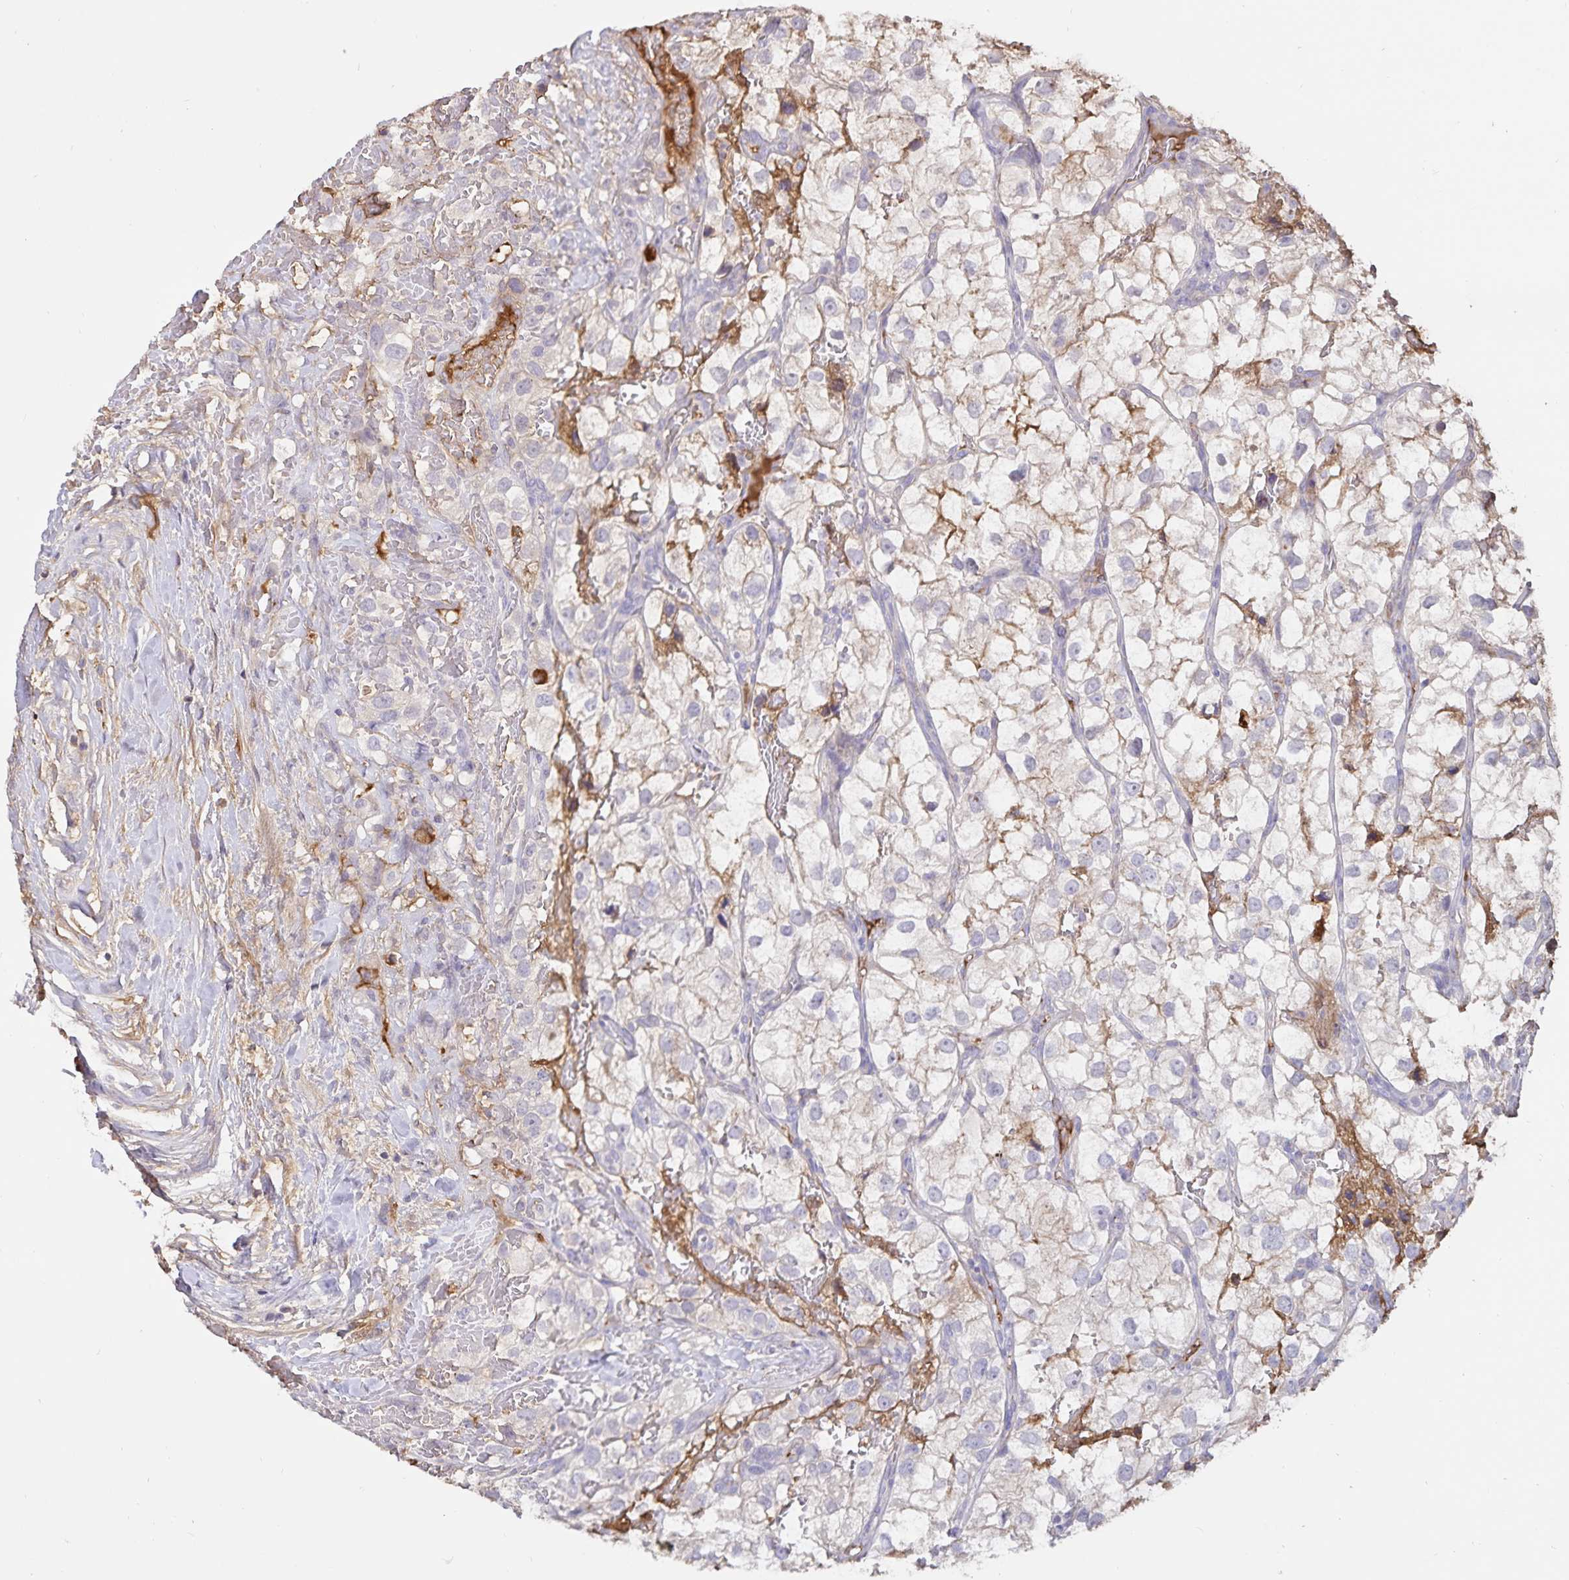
{"staining": {"intensity": "moderate", "quantity": "<25%", "location": "cytoplasmic/membranous"}, "tissue": "renal cancer", "cell_type": "Tumor cells", "image_type": "cancer", "snomed": [{"axis": "morphology", "description": "Adenocarcinoma, NOS"}, {"axis": "topography", "description": "Kidney"}], "caption": "Immunohistochemistry staining of renal adenocarcinoma, which demonstrates low levels of moderate cytoplasmic/membranous positivity in approximately <25% of tumor cells indicating moderate cytoplasmic/membranous protein staining. The staining was performed using DAB (3,3'-diaminobenzidine) (brown) for protein detection and nuclei were counterstained in hematoxylin (blue).", "gene": "FGG", "patient": {"sex": "male", "age": 59}}